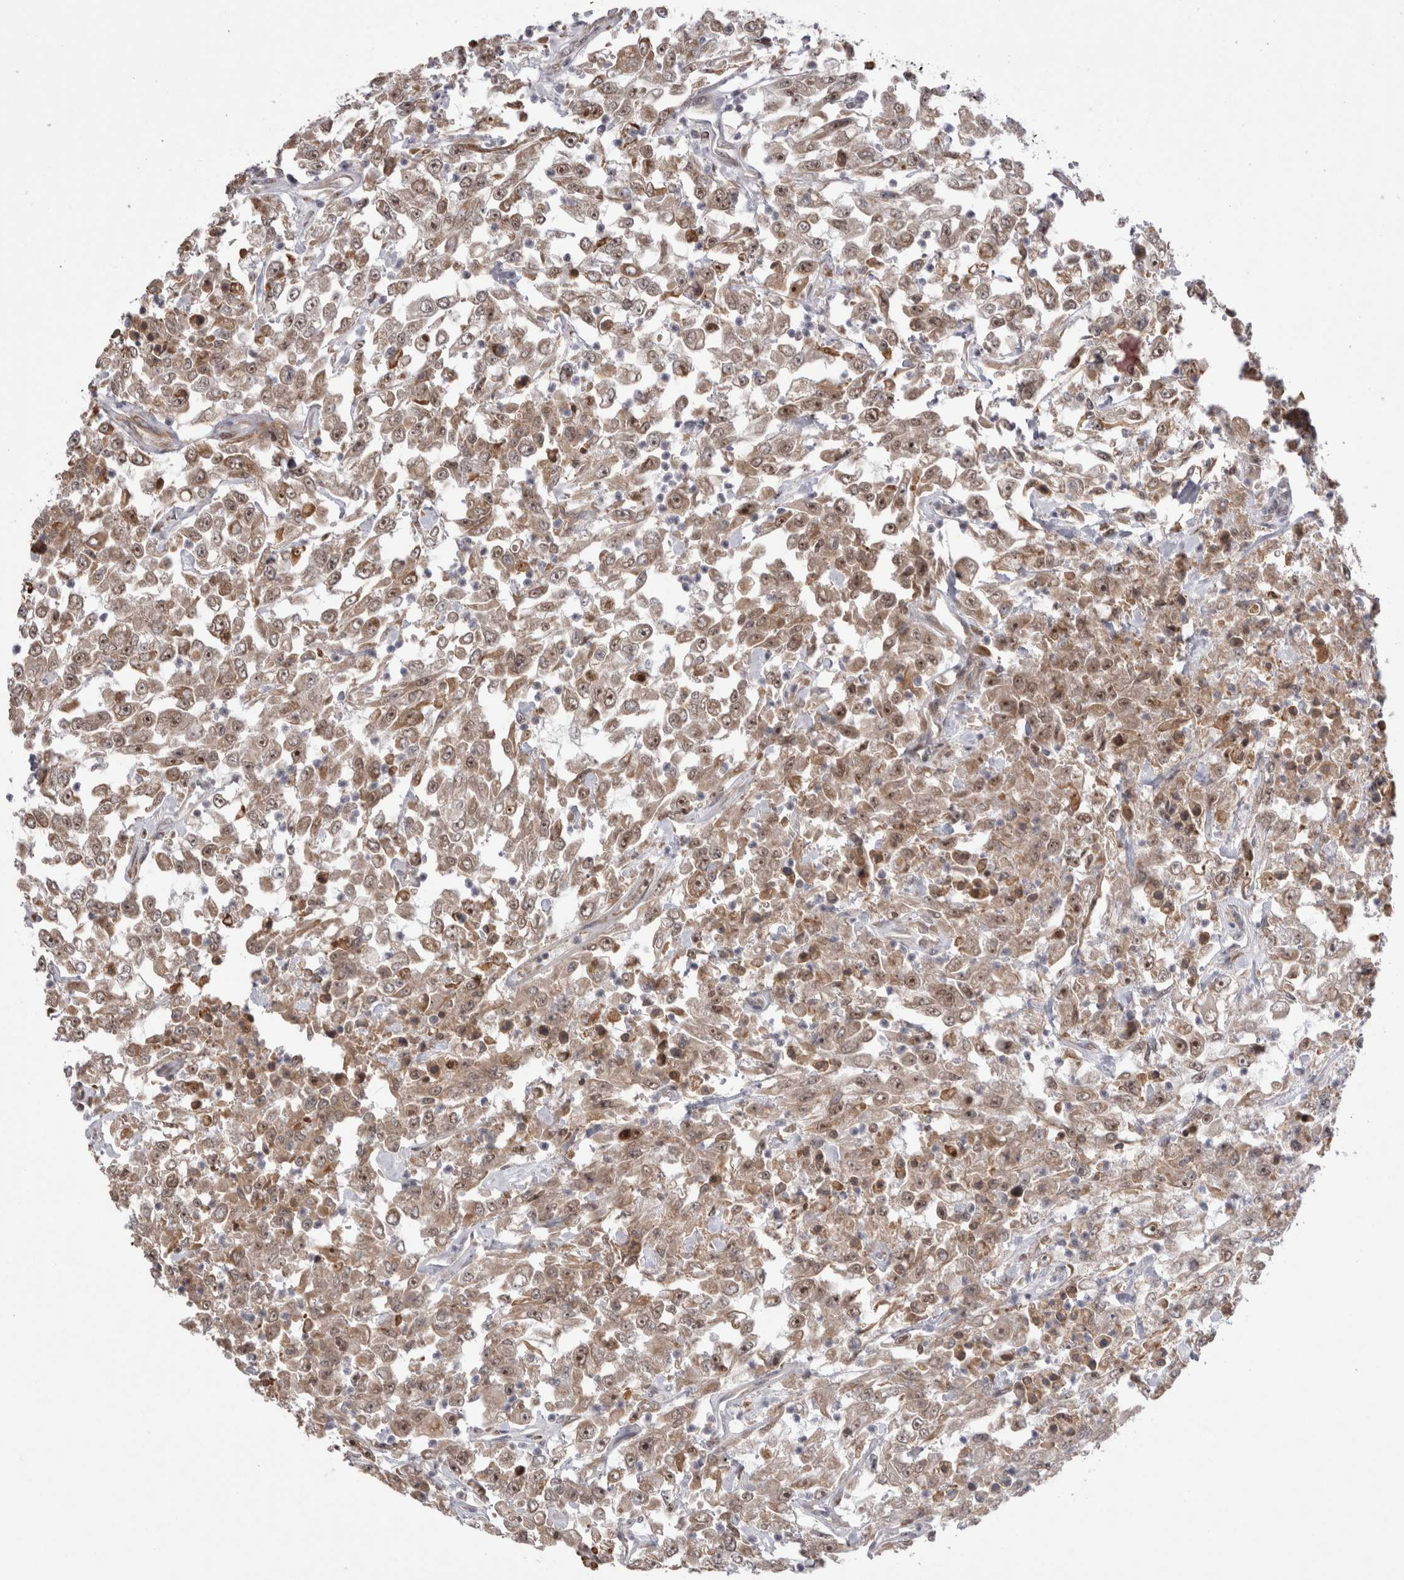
{"staining": {"intensity": "moderate", "quantity": ">75%", "location": "cytoplasmic/membranous,nuclear"}, "tissue": "urothelial cancer", "cell_type": "Tumor cells", "image_type": "cancer", "snomed": [{"axis": "morphology", "description": "Urothelial carcinoma, High grade"}, {"axis": "topography", "description": "Urinary bladder"}], "caption": "Immunohistochemical staining of human high-grade urothelial carcinoma shows moderate cytoplasmic/membranous and nuclear protein staining in approximately >75% of tumor cells. (DAB IHC, brown staining for protein, blue staining for nuclei).", "gene": "EXOSC4", "patient": {"sex": "male", "age": 46}}